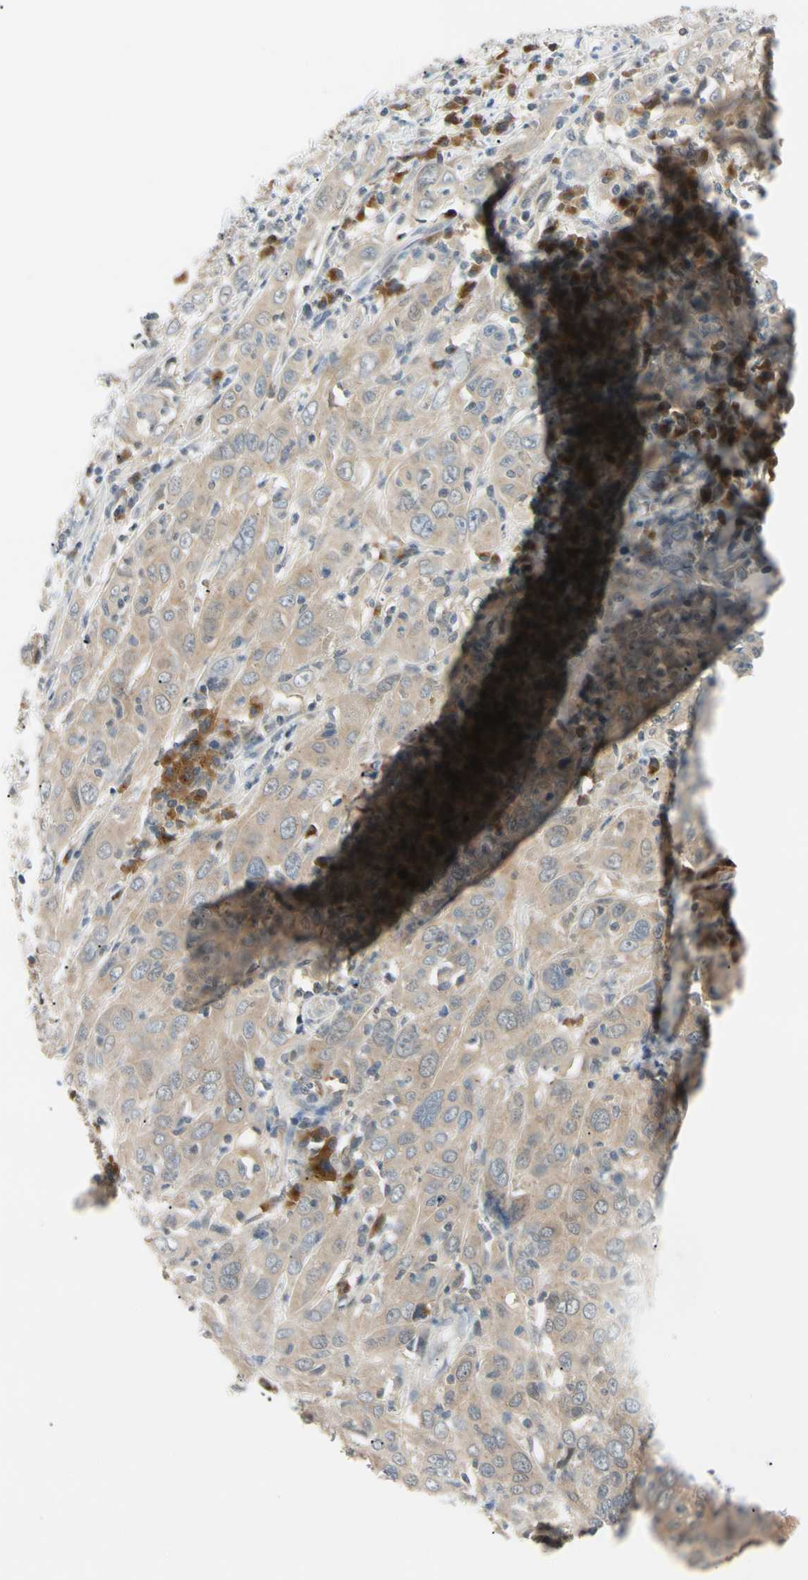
{"staining": {"intensity": "weak", "quantity": ">75%", "location": "cytoplasmic/membranous"}, "tissue": "cervical cancer", "cell_type": "Tumor cells", "image_type": "cancer", "snomed": [{"axis": "morphology", "description": "Squamous cell carcinoma, NOS"}, {"axis": "topography", "description": "Cervix"}], "caption": "About >75% of tumor cells in cervical cancer demonstrate weak cytoplasmic/membranous protein expression as visualized by brown immunohistochemical staining.", "gene": "SEC23B", "patient": {"sex": "female", "age": 46}}